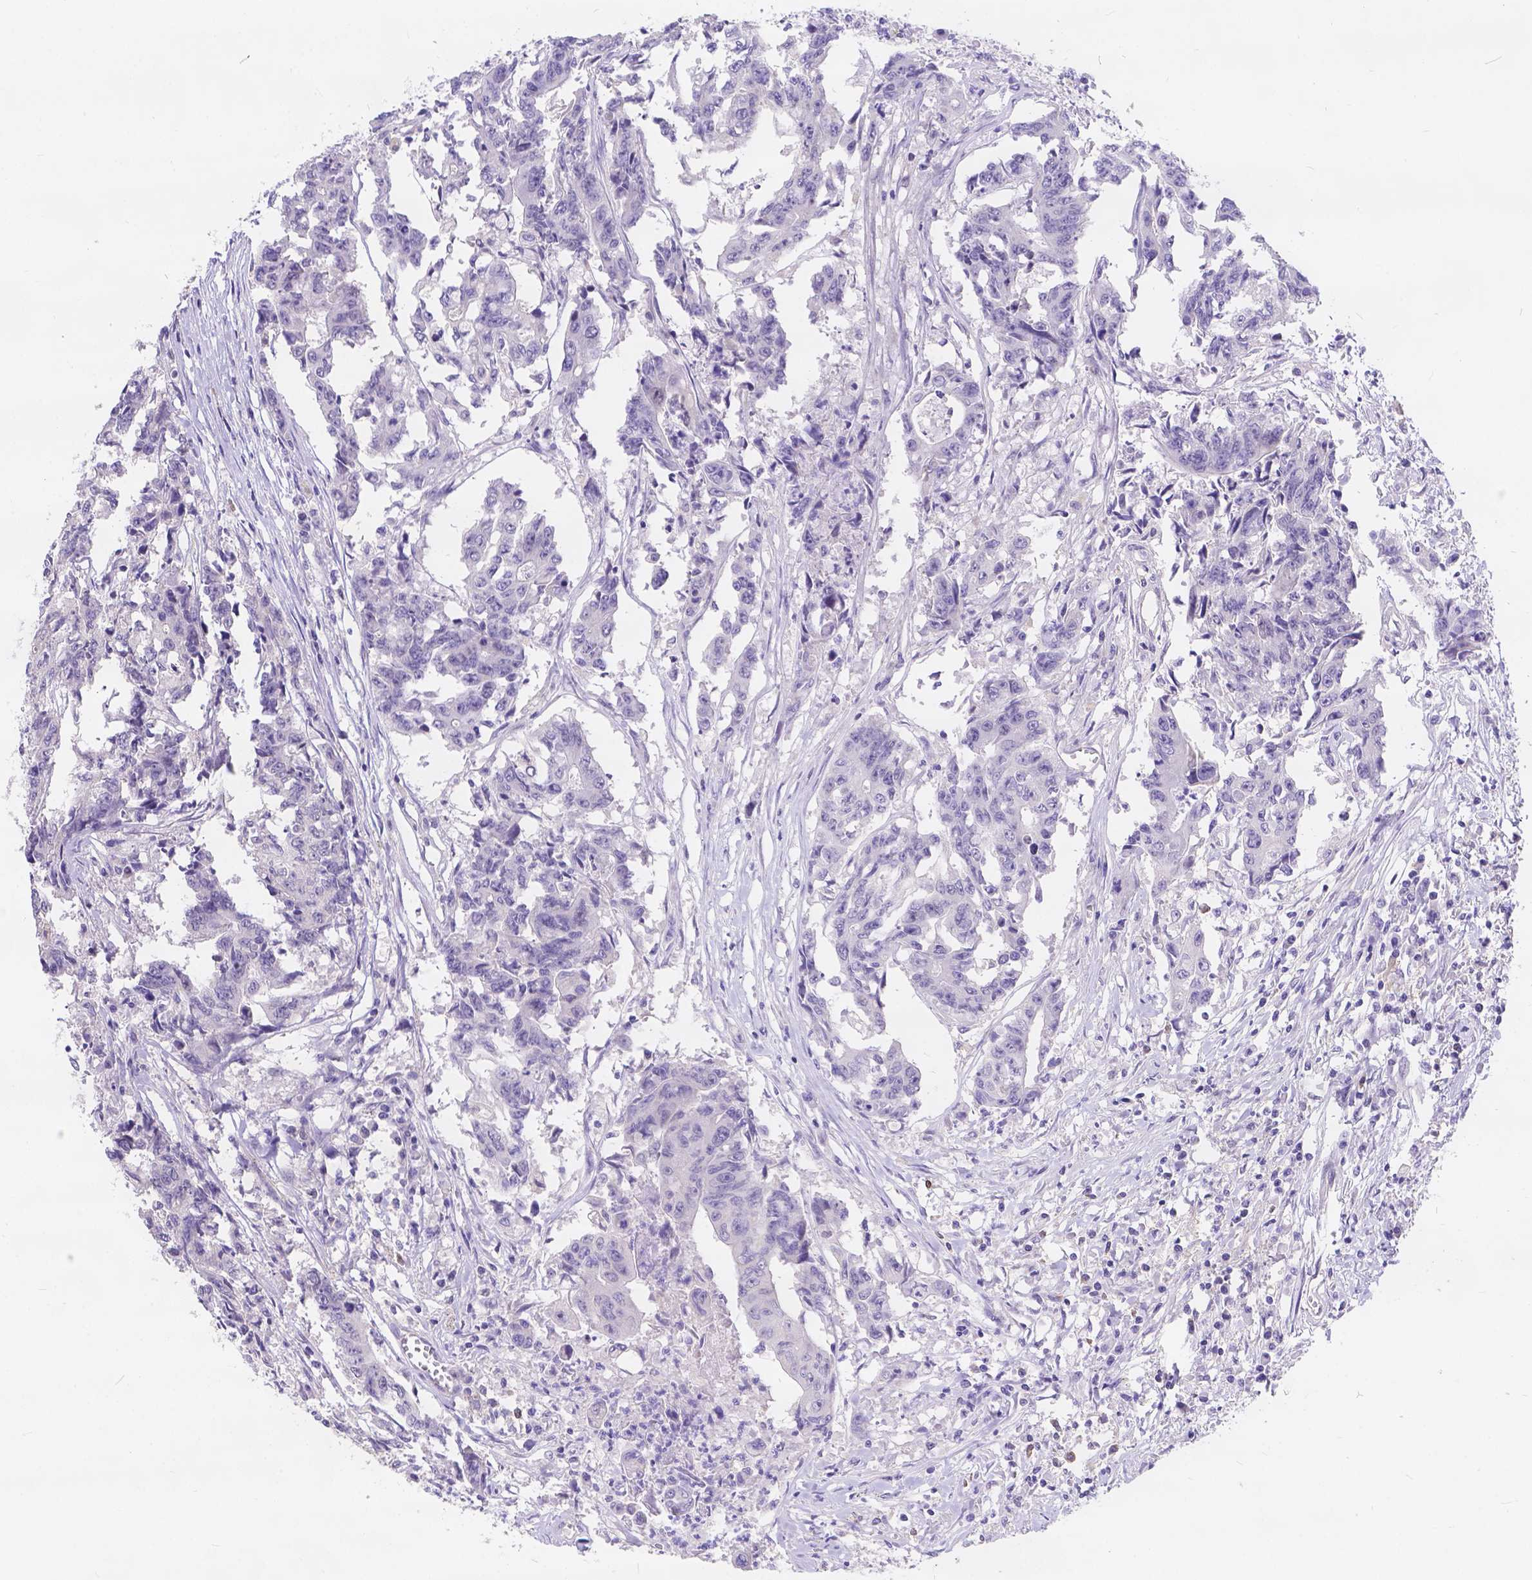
{"staining": {"intensity": "negative", "quantity": "none", "location": "none"}, "tissue": "colorectal cancer", "cell_type": "Tumor cells", "image_type": "cancer", "snomed": [{"axis": "morphology", "description": "Adenocarcinoma, NOS"}, {"axis": "topography", "description": "Rectum"}], "caption": "Colorectal cancer (adenocarcinoma) was stained to show a protein in brown. There is no significant expression in tumor cells.", "gene": "DLEC1", "patient": {"sex": "male", "age": 54}}